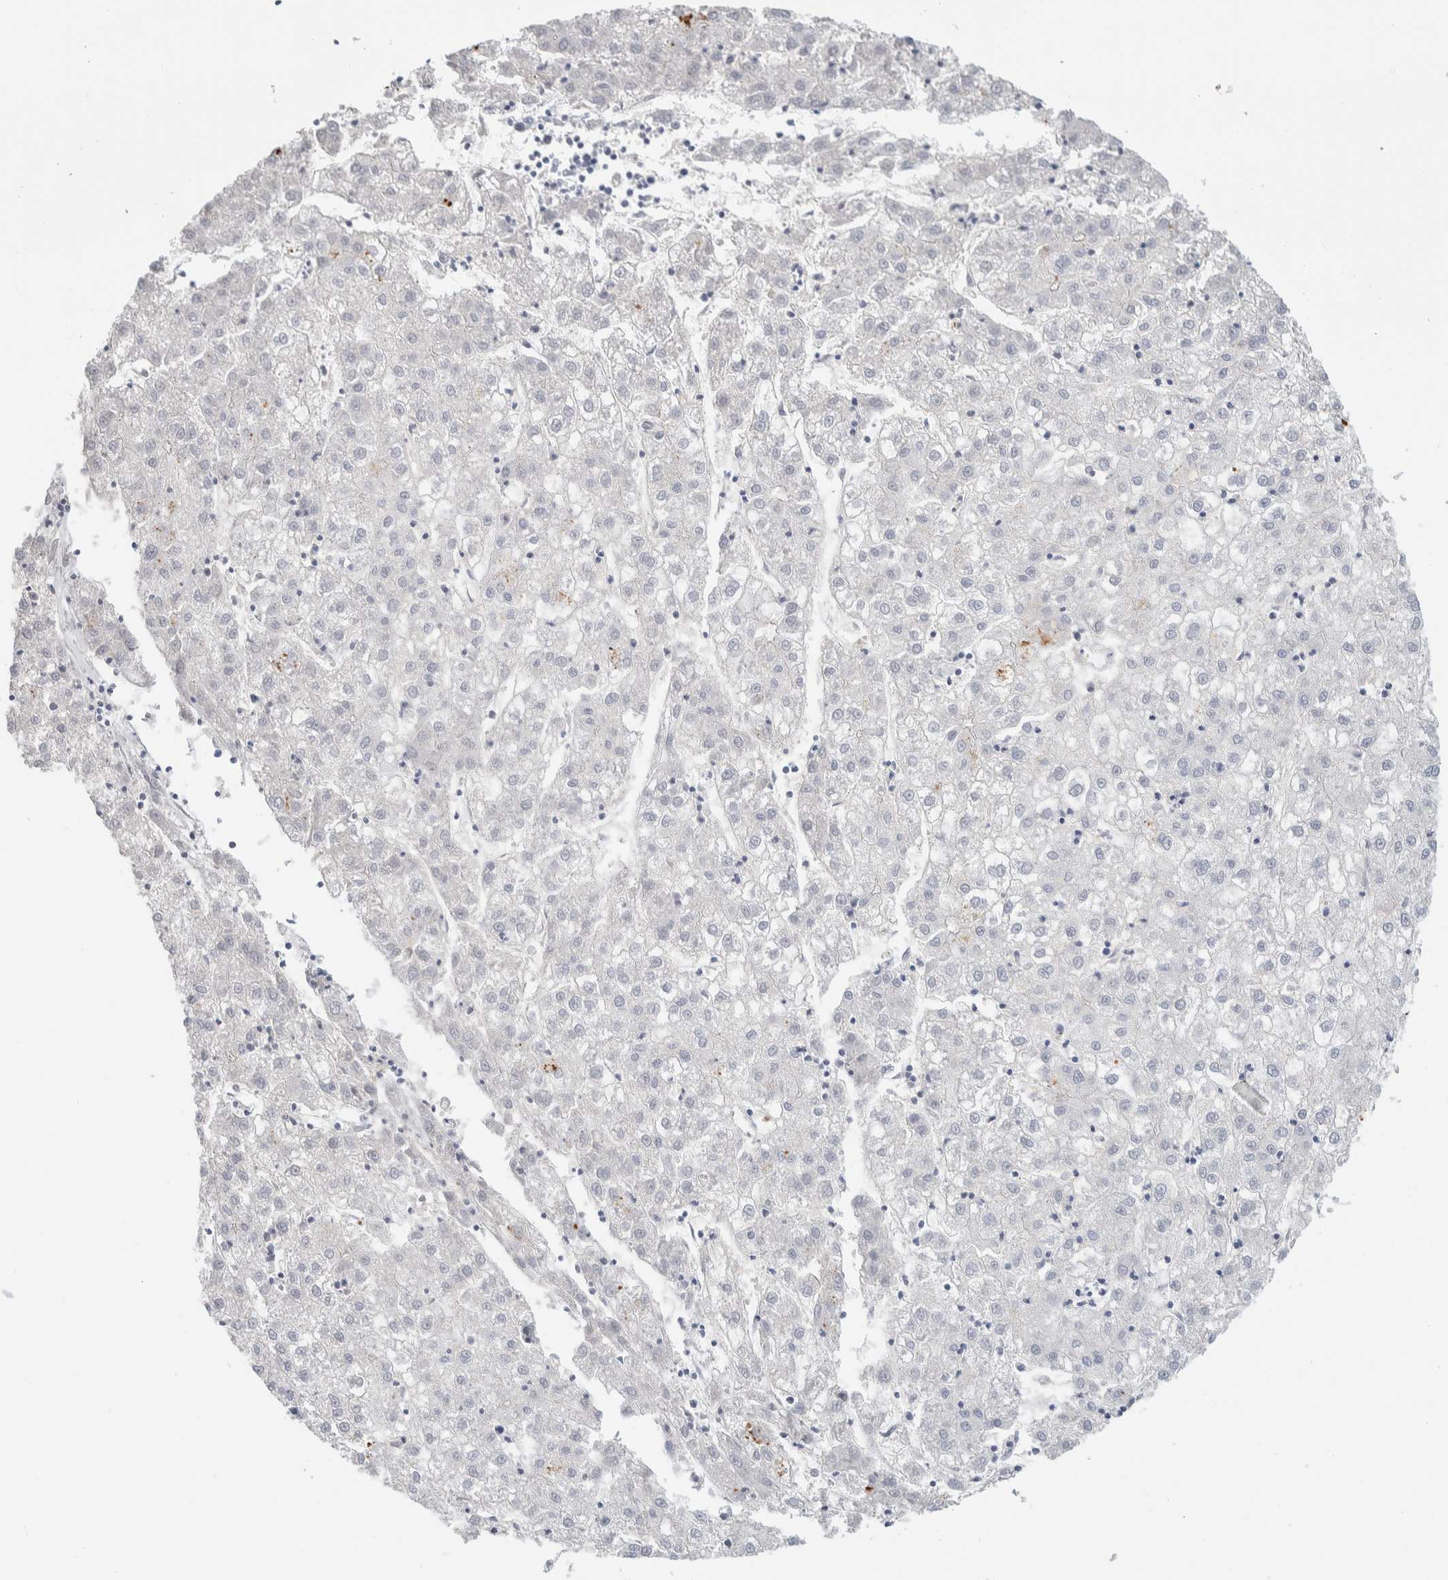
{"staining": {"intensity": "negative", "quantity": "none", "location": "none"}, "tissue": "liver cancer", "cell_type": "Tumor cells", "image_type": "cancer", "snomed": [{"axis": "morphology", "description": "Carcinoma, Hepatocellular, NOS"}, {"axis": "topography", "description": "Liver"}], "caption": "Liver cancer (hepatocellular carcinoma) stained for a protein using IHC shows no expression tumor cells.", "gene": "NCR3LG1", "patient": {"sex": "male", "age": 72}}